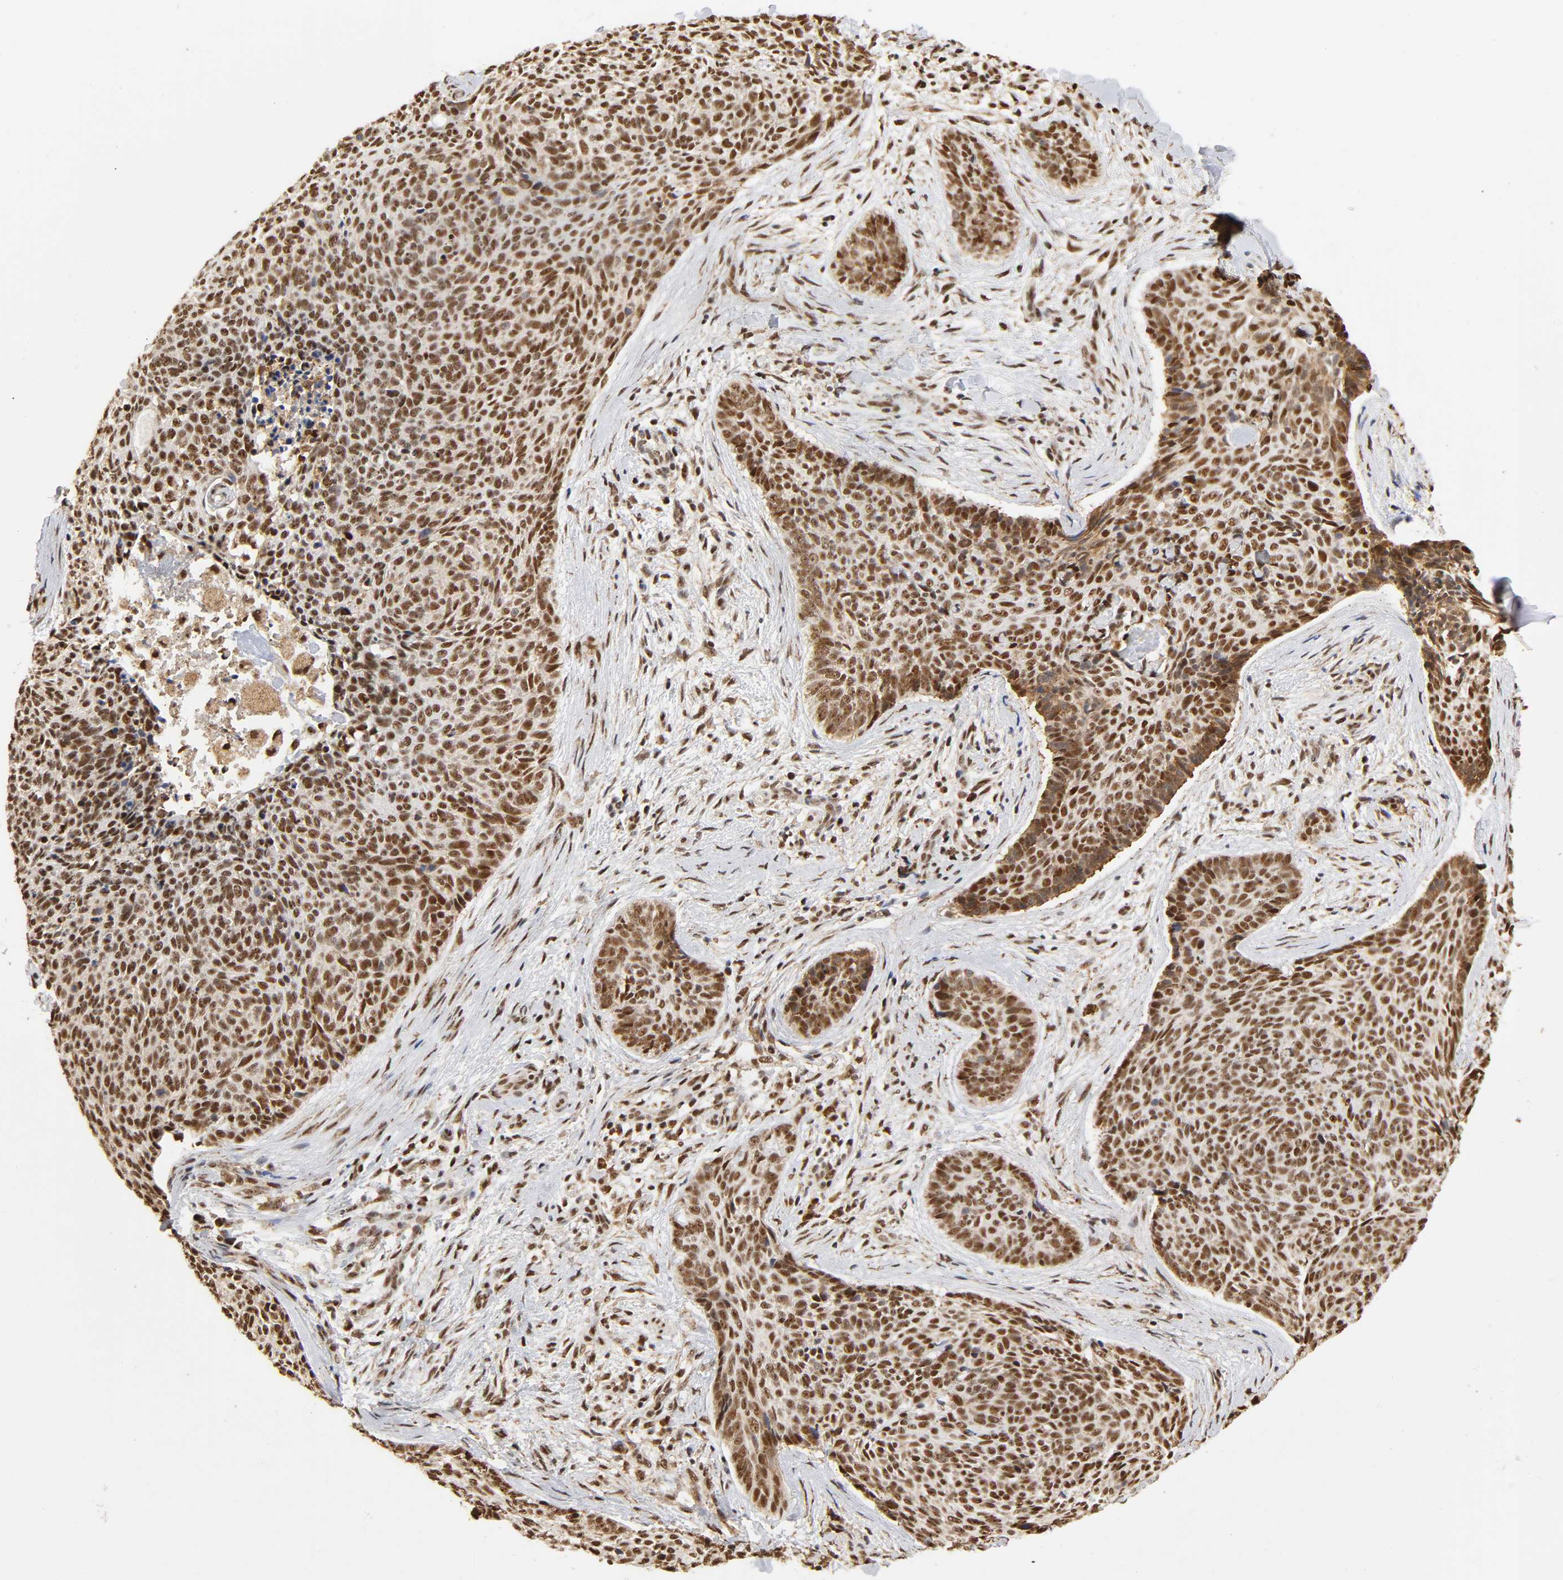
{"staining": {"intensity": "strong", "quantity": ">75%", "location": "nuclear"}, "tissue": "skin cancer", "cell_type": "Tumor cells", "image_type": "cancer", "snomed": [{"axis": "morphology", "description": "Normal tissue, NOS"}, {"axis": "morphology", "description": "Basal cell carcinoma"}, {"axis": "topography", "description": "Skin"}], "caption": "Basal cell carcinoma (skin) stained with DAB immunohistochemistry (IHC) reveals high levels of strong nuclear positivity in approximately >75% of tumor cells.", "gene": "RNF122", "patient": {"sex": "female", "age": 57}}